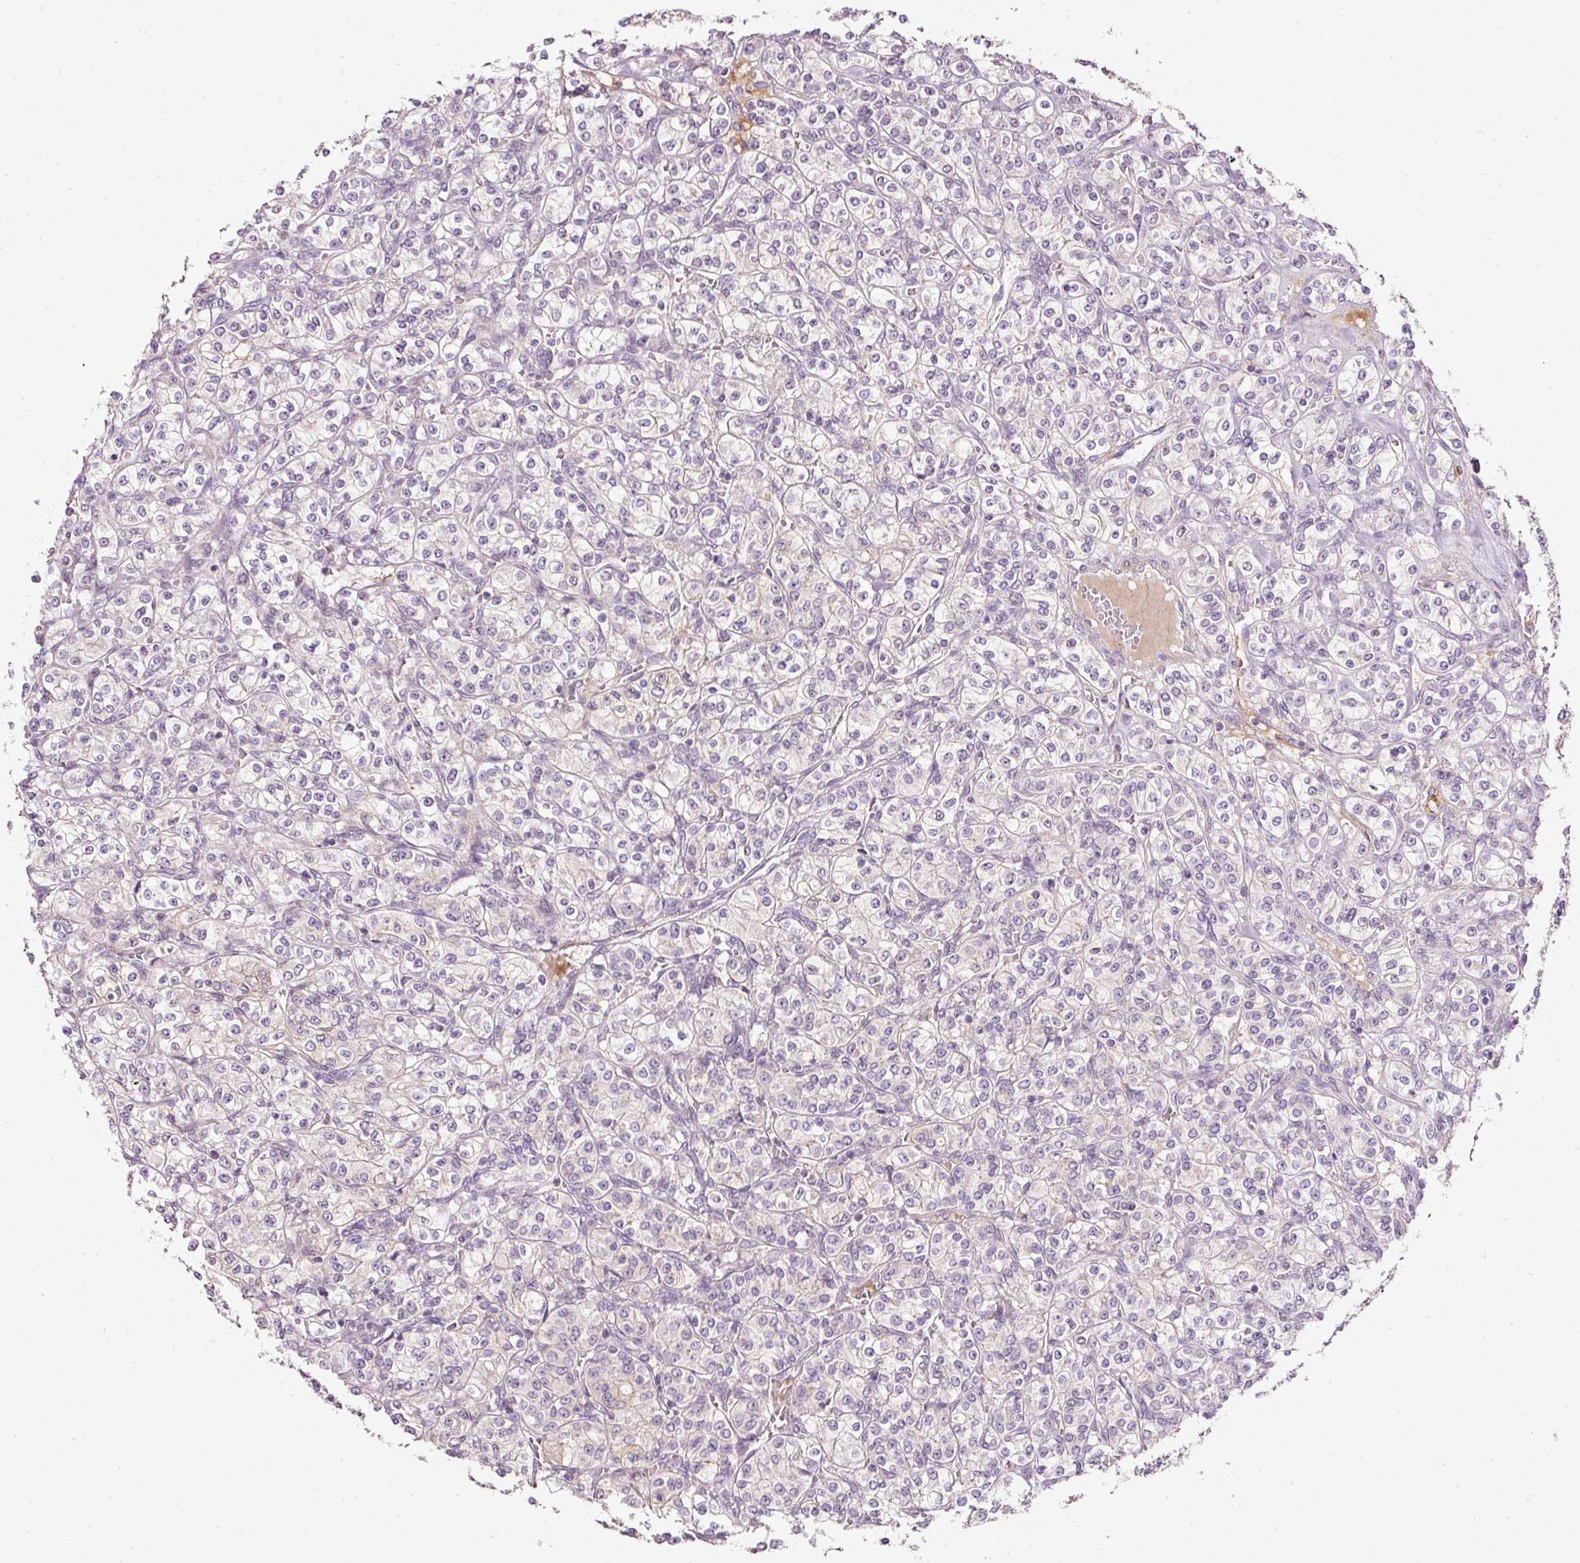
{"staining": {"intensity": "negative", "quantity": "none", "location": "none"}, "tissue": "renal cancer", "cell_type": "Tumor cells", "image_type": "cancer", "snomed": [{"axis": "morphology", "description": "Adenocarcinoma, NOS"}, {"axis": "topography", "description": "Kidney"}], "caption": "The photomicrograph displays no significant positivity in tumor cells of renal cancer.", "gene": "TIRAP", "patient": {"sex": "male", "age": 77}}